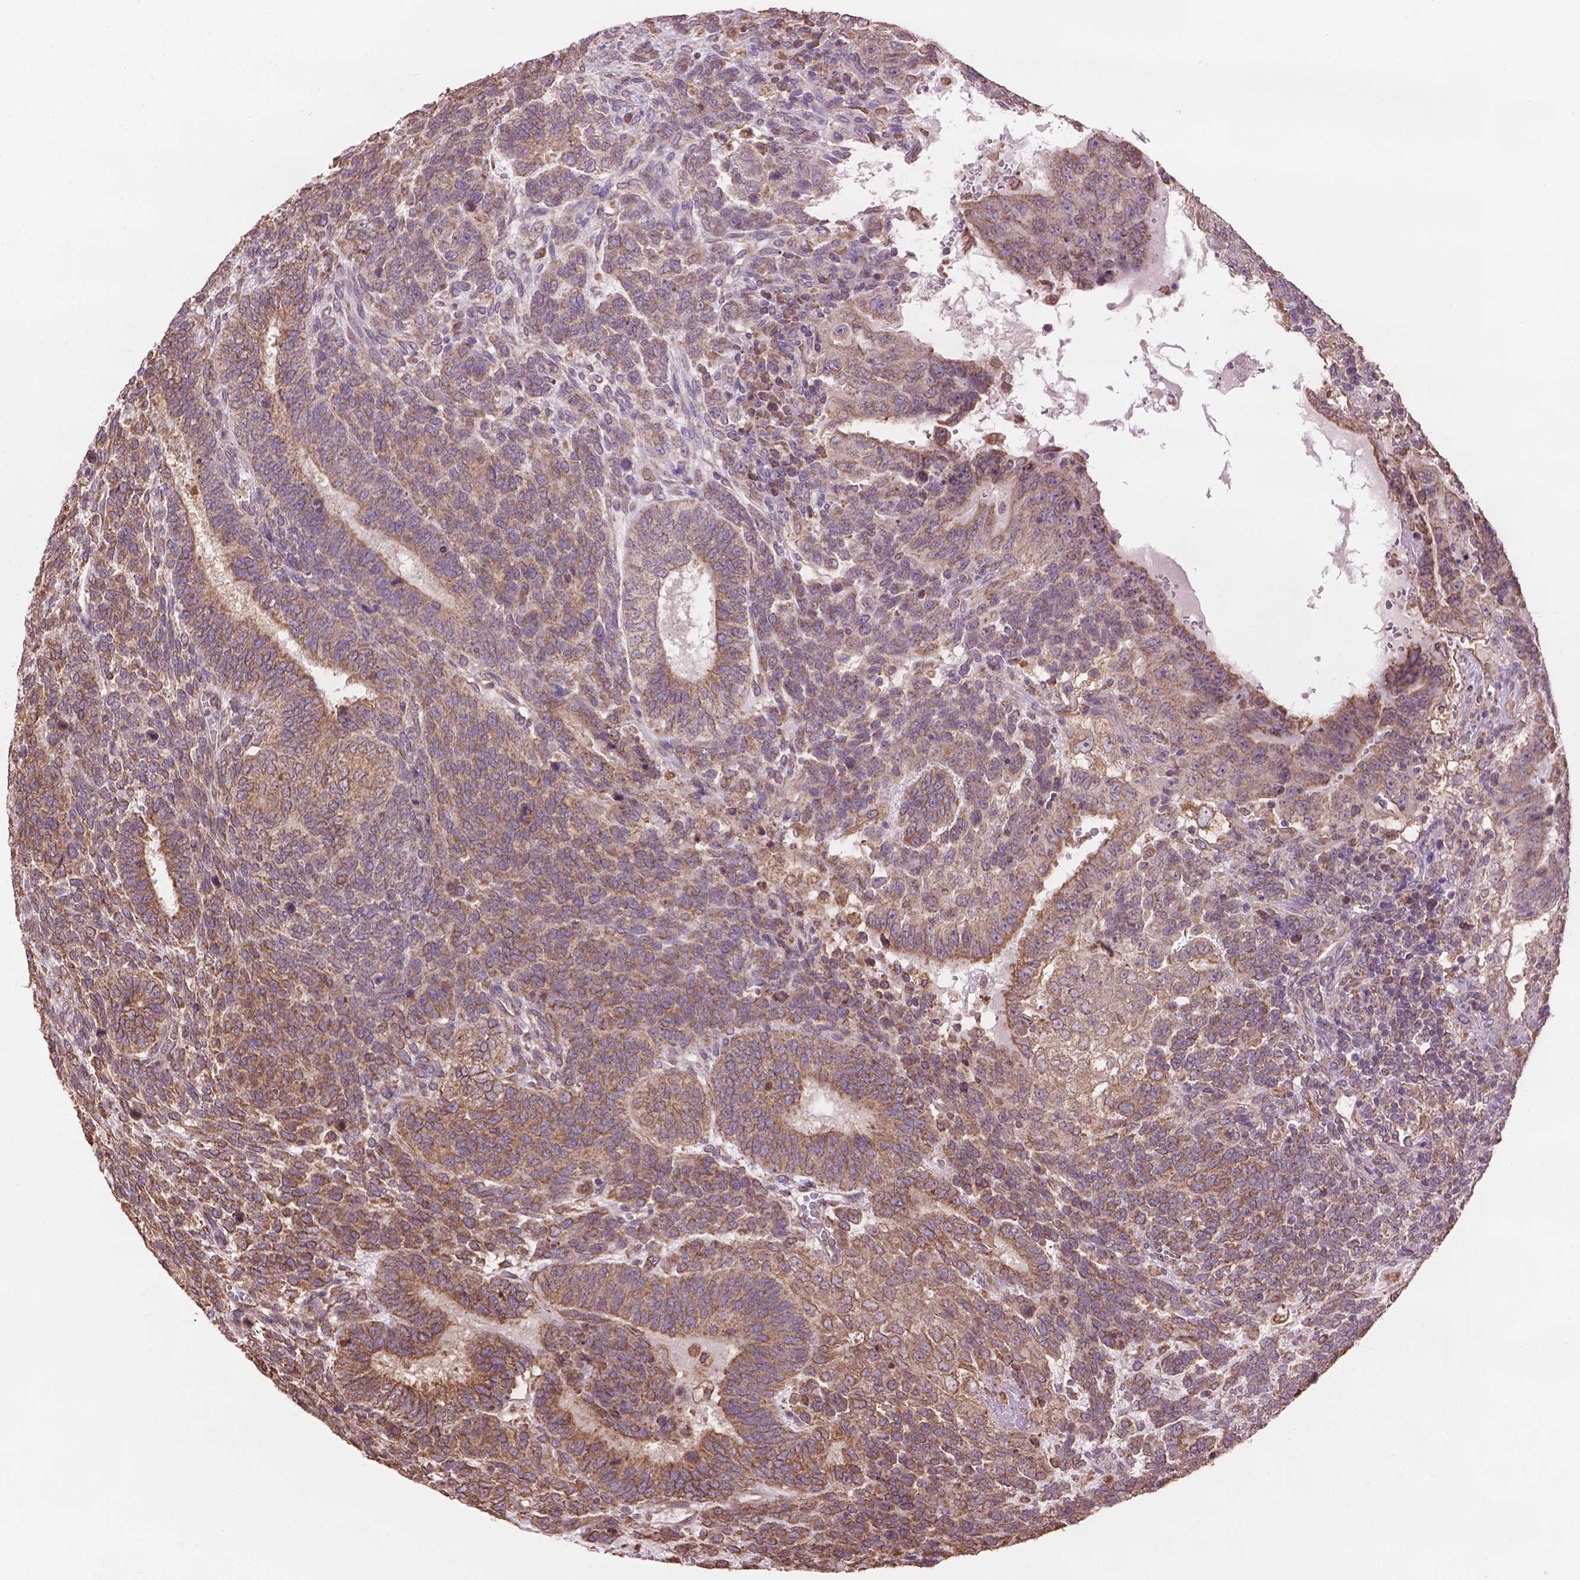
{"staining": {"intensity": "moderate", "quantity": ">75%", "location": "cytoplasmic/membranous"}, "tissue": "testis cancer", "cell_type": "Tumor cells", "image_type": "cancer", "snomed": [{"axis": "morphology", "description": "Normal tissue, NOS"}, {"axis": "morphology", "description": "Carcinoma, Embryonal, NOS"}, {"axis": "topography", "description": "Testis"}, {"axis": "topography", "description": "Epididymis"}], "caption": "This photomicrograph exhibits immunohistochemistry staining of testis cancer (embryonal carcinoma), with medium moderate cytoplasmic/membranous positivity in approximately >75% of tumor cells.", "gene": "PPP2R5E", "patient": {"sex": "male", "age": 23}}